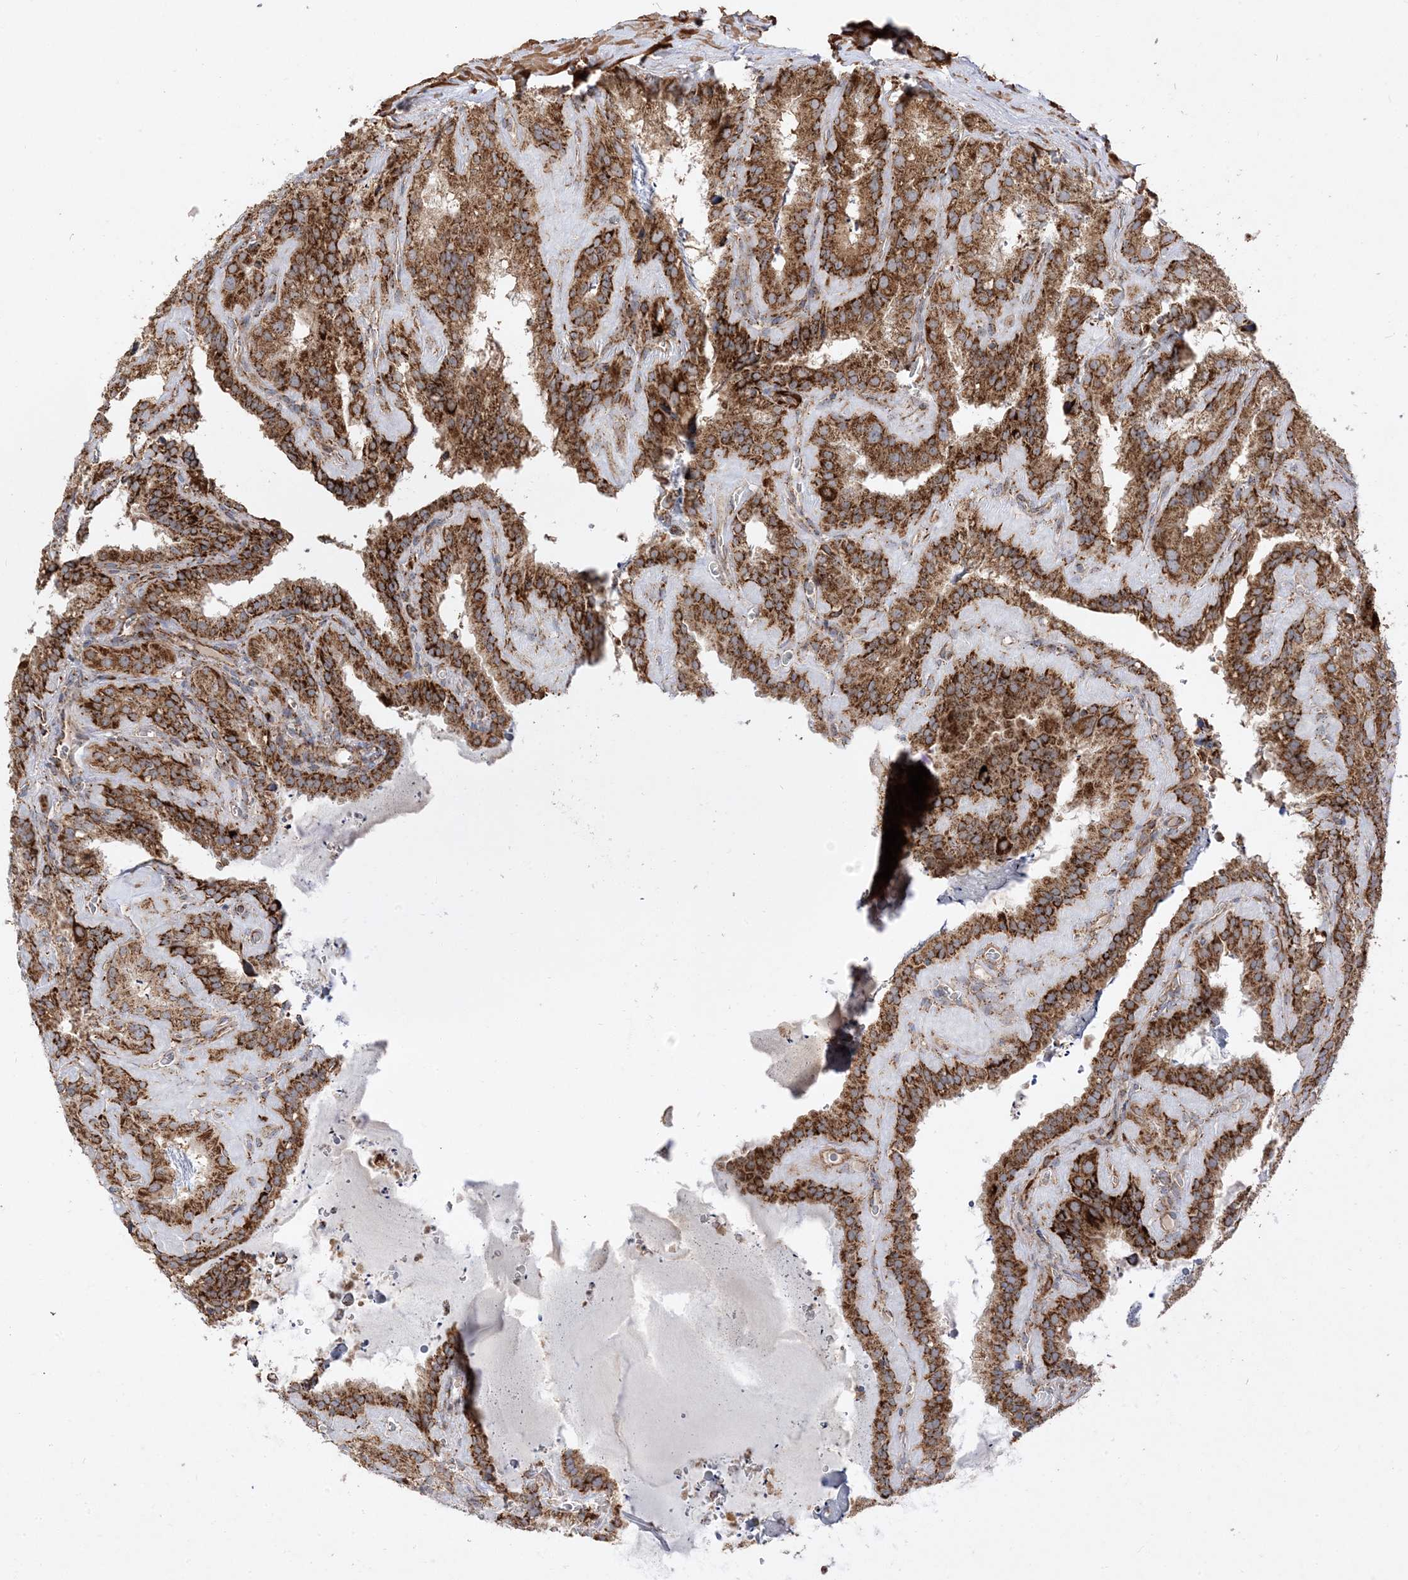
{"staining": {"intensity": "strong", "quantity": ">75%", "location": "cytoplasmic/membranous"}, "tissue": "seminal vesicle", "cell_type": "Glandular cells", "image_type": "normal", "snomed": [{"axis": "morphology", "description": "Normal tissue, NOS"}, {"axis": "topography", "description": "Prostate"}, {"axis": "topography", "description": "Seminal veicle"}], "caption": "Seminal vesicle stained with DAB immunohistochemistry (IHC) exhibits high levels of strong cytoplasmic/membranous staining in approximately >75% of glandular cells. (brown staining indicates protein expression, while blue staining denotes nuclei).", "gene": "AARS2", "patient": {"sex": "male", "age": 59}}